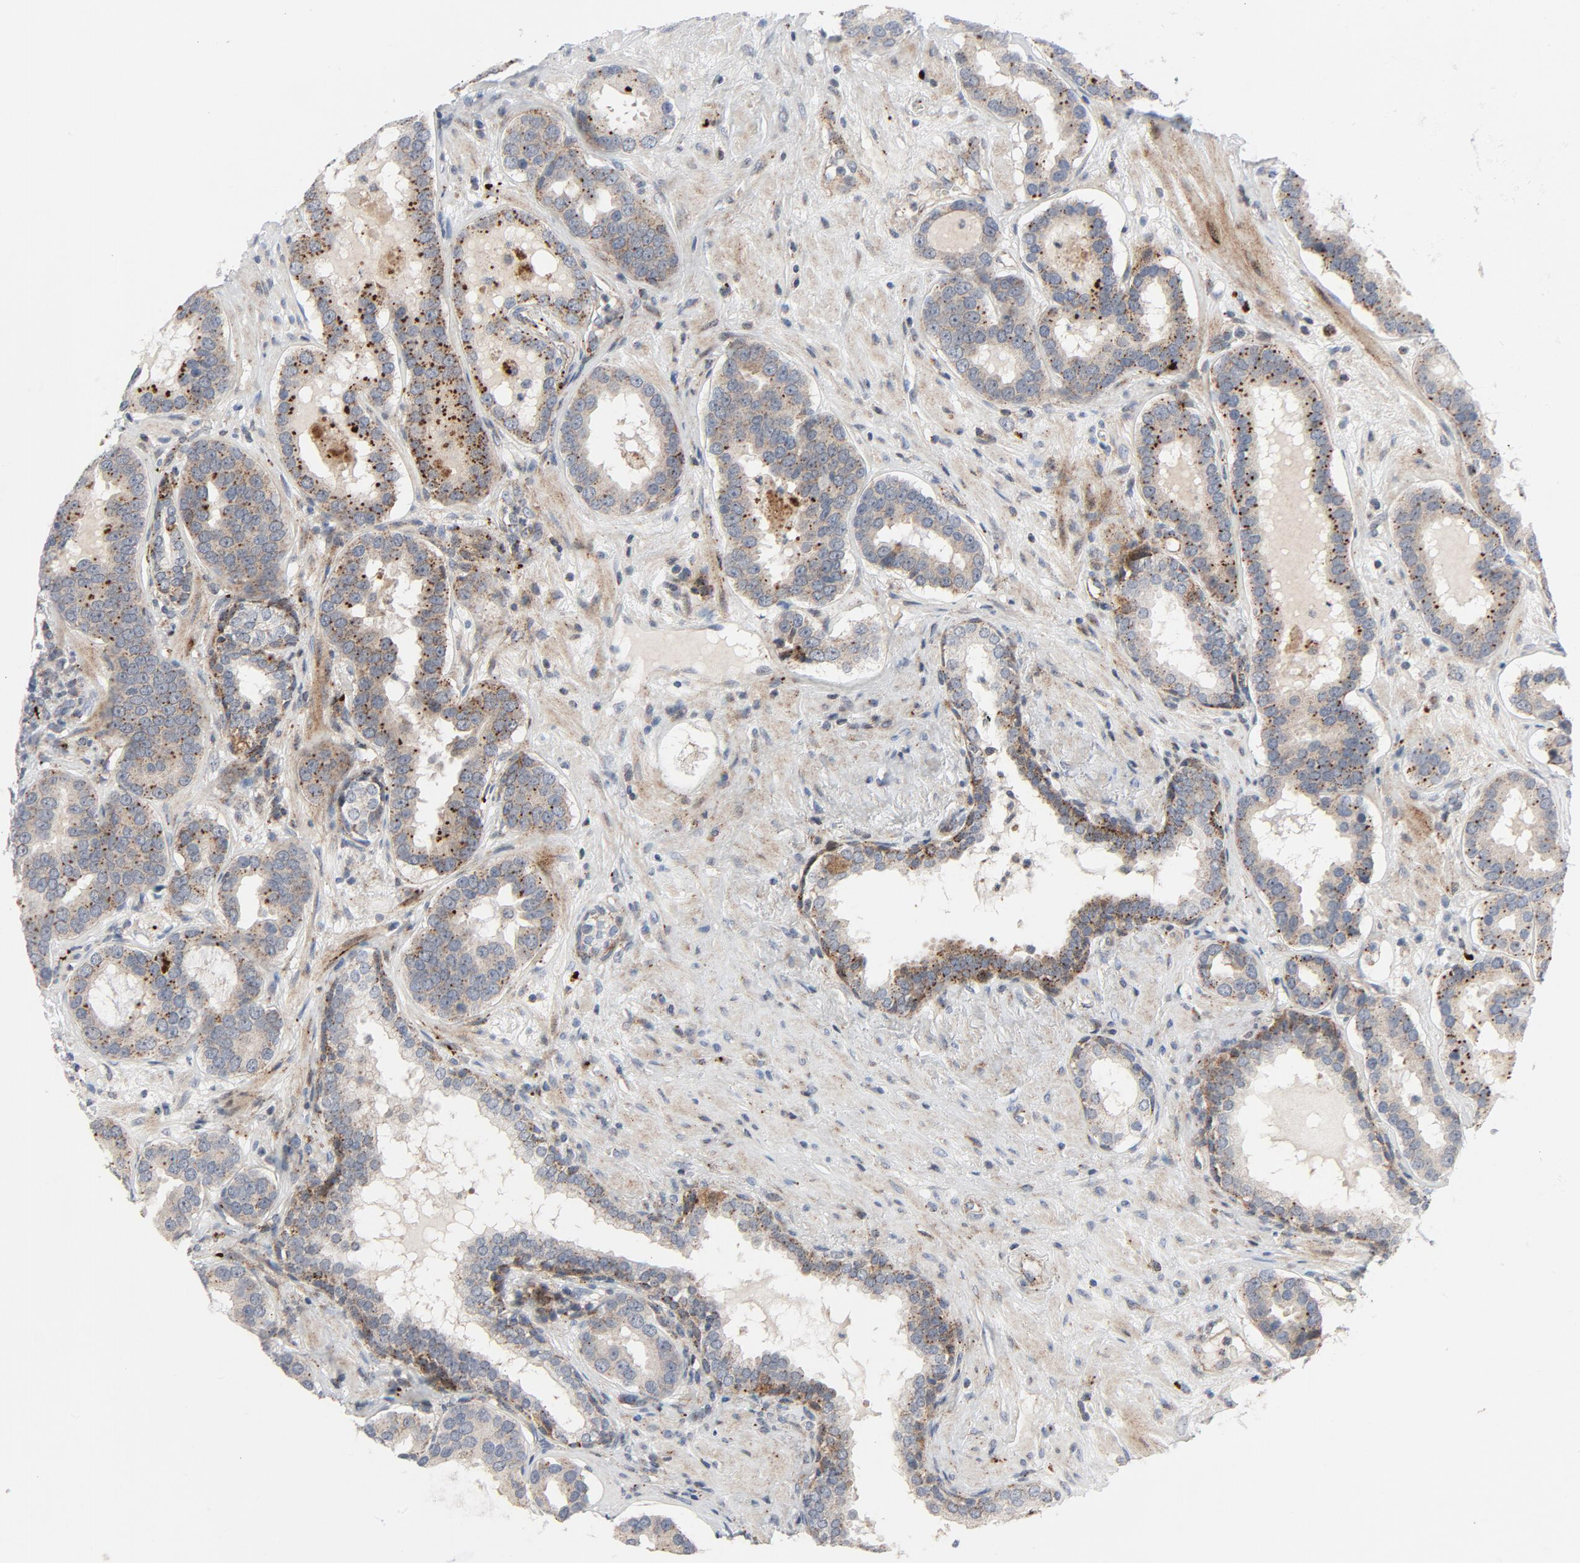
{"staining": {"intensity": "strong", "quantity": ">75%", "location": "cytoplasmic/membranous"}, "tissue": "prostate cancer", "cell_type": "Tumor cells", "image_type": "cancer", "snomed": [{"axis": "morphology", "description": "Adenocarcinoma, Low grade"}, {"axis": "topography", "description": "Prostate"}], "caption": "Tumor cells reveal strong cytoplasmic/membranous expression in about >75% of cells in prostate cancer. The staining was performed using DAB to visualize the protein expression in brown, while the nuclei were stained in blue with hematoxylin (Magnification: 20x).", "gene": "AKT2", "patient": {"sex": "male", "age": 59}}